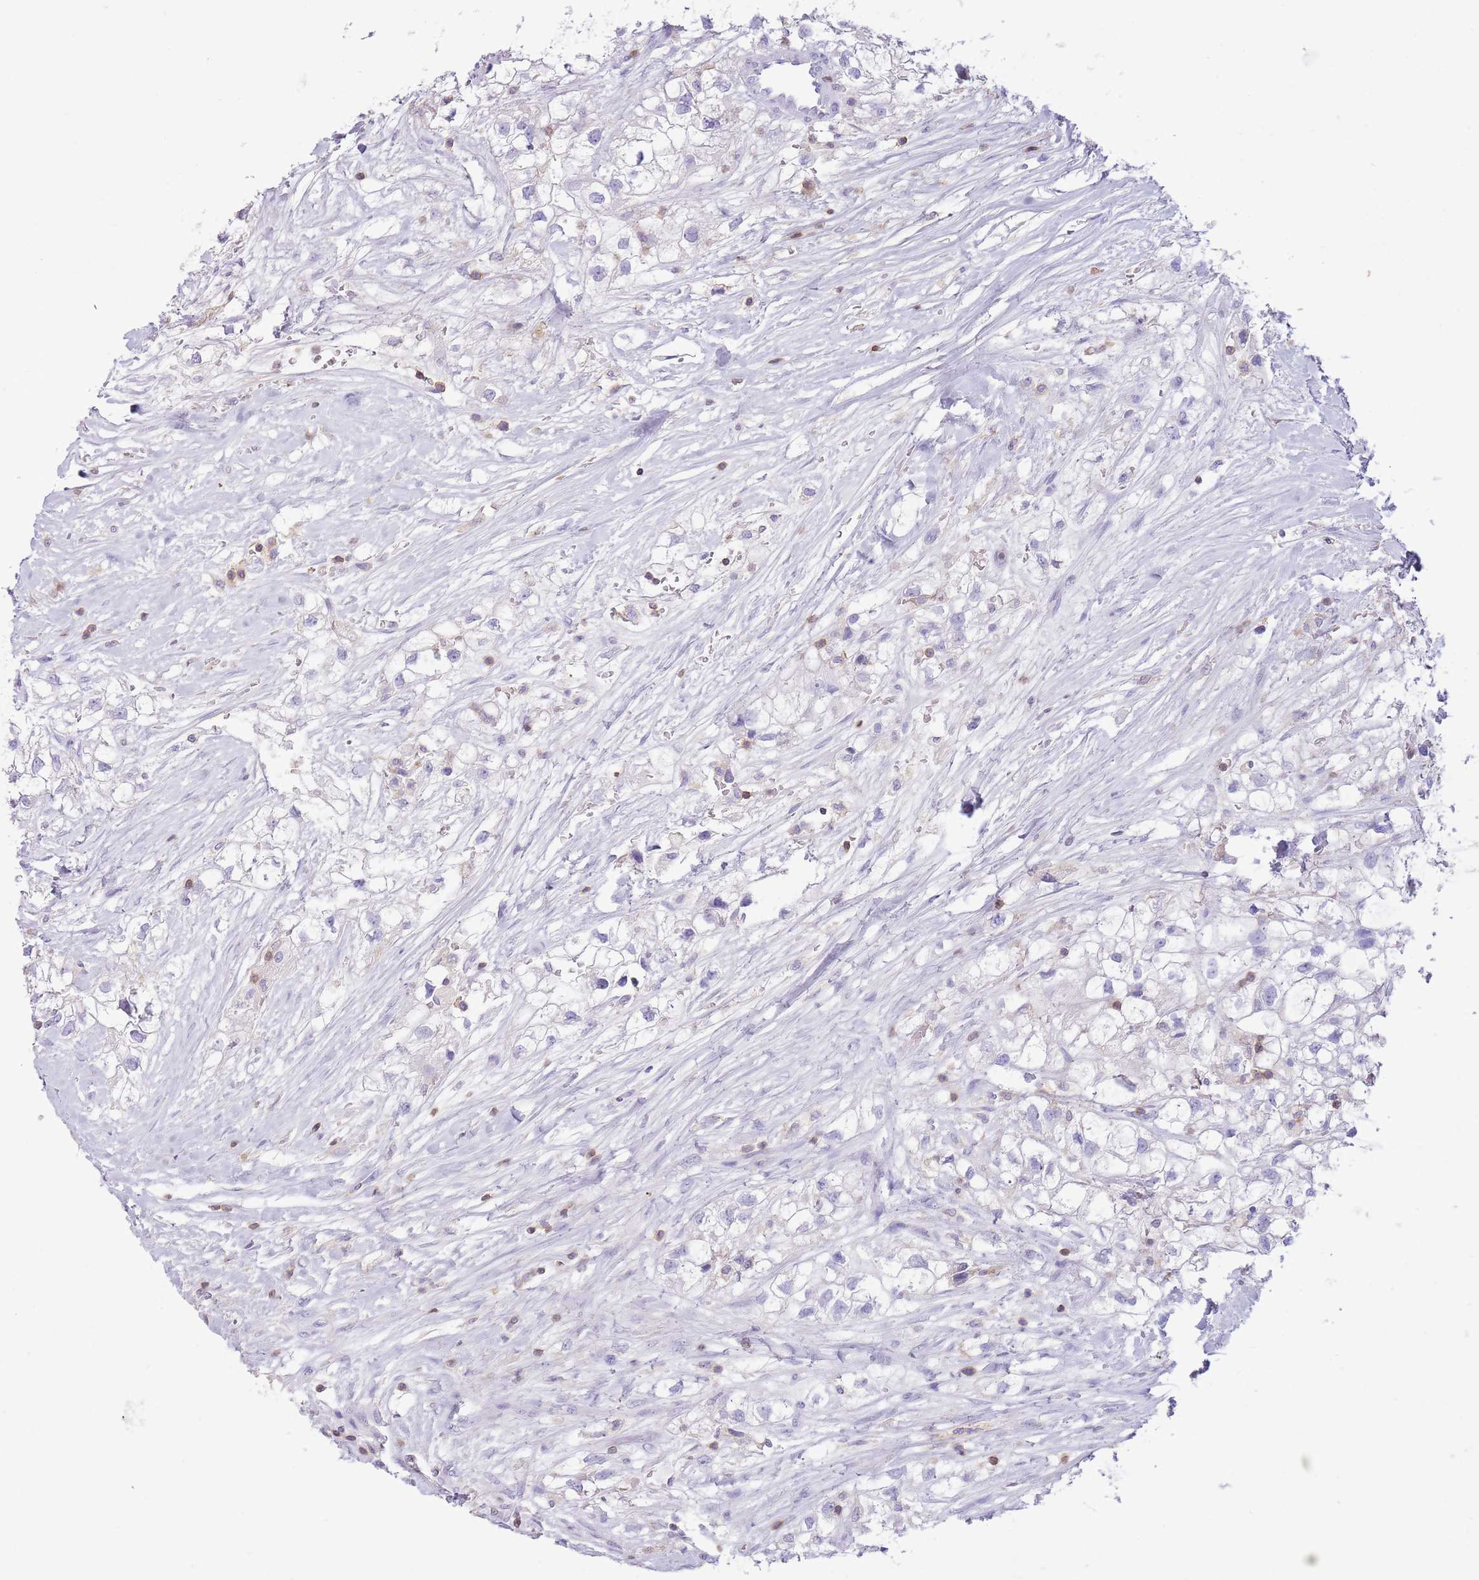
{"staining": {"intensity": "negative", "quantity": "none", "location": "none"}, "tissue": "renal cancer", "cell_type": "Tumor cells", "image_type": "cancer", "snomed": [{"axis": "morphology", "description": "Adenocarcinoma, NOS"}, {"axis": "topography", "description": "Kidney"}], "caption": "An IHC photomicrograph of adenocarcinoma (renal) is shown. There is no staining in tumor cells of adenocarcinoma (renal).", "gene": "OR4Q3", "patient": {"sex": "male", "age": 59}}